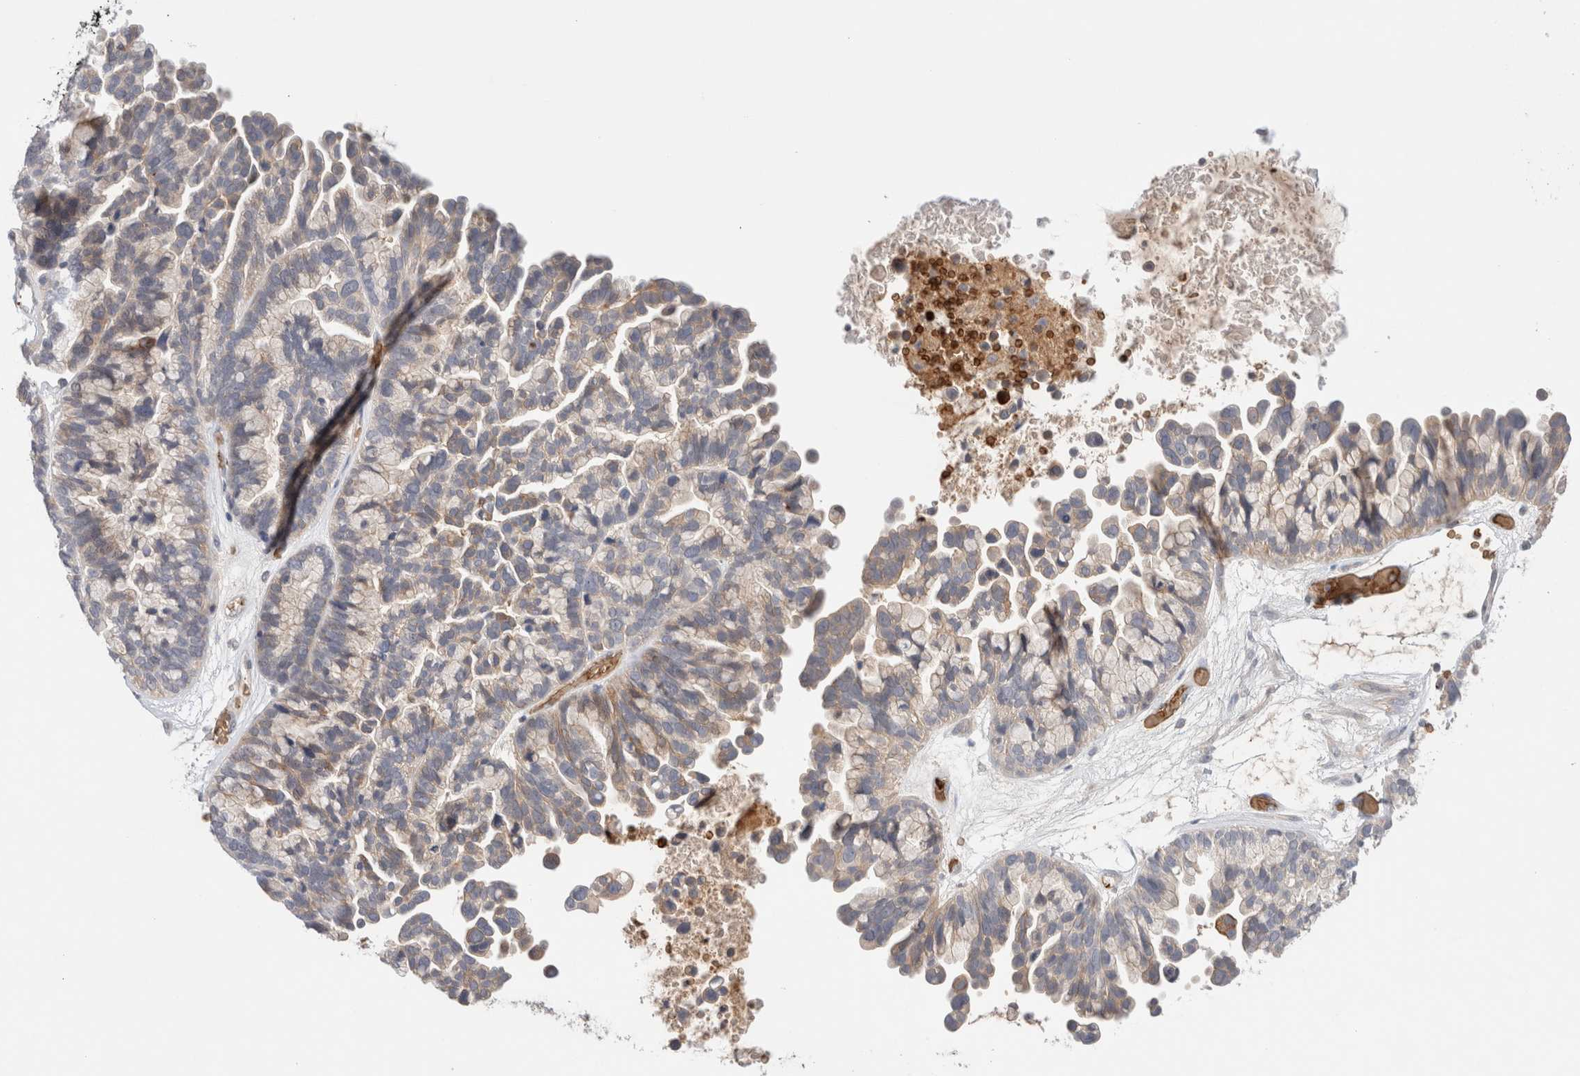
{"staining": {"intensity": "weak", "quantity": "25%-75%", "location": "cytoplasmic/membranous"}, "tissue": "ovarian cancer", "cell_type": "Tumor cells", "image_type": "cancer", "snomed": [{"axis": "morphology", "description": "Cystadenocarcinoma, serous, NOS"}, {"axis": "topography", "description": "Ovary"}], "caption": "Immunohistochemistry photomicrograph of ovarian cancer stained for a protein (brown), which displays low levels of weak cytoplasmic/membranous expression in about 25%-75% of tumor cells.", "gene": "MST1", "patient": {"sex": "female", "age": 56}}